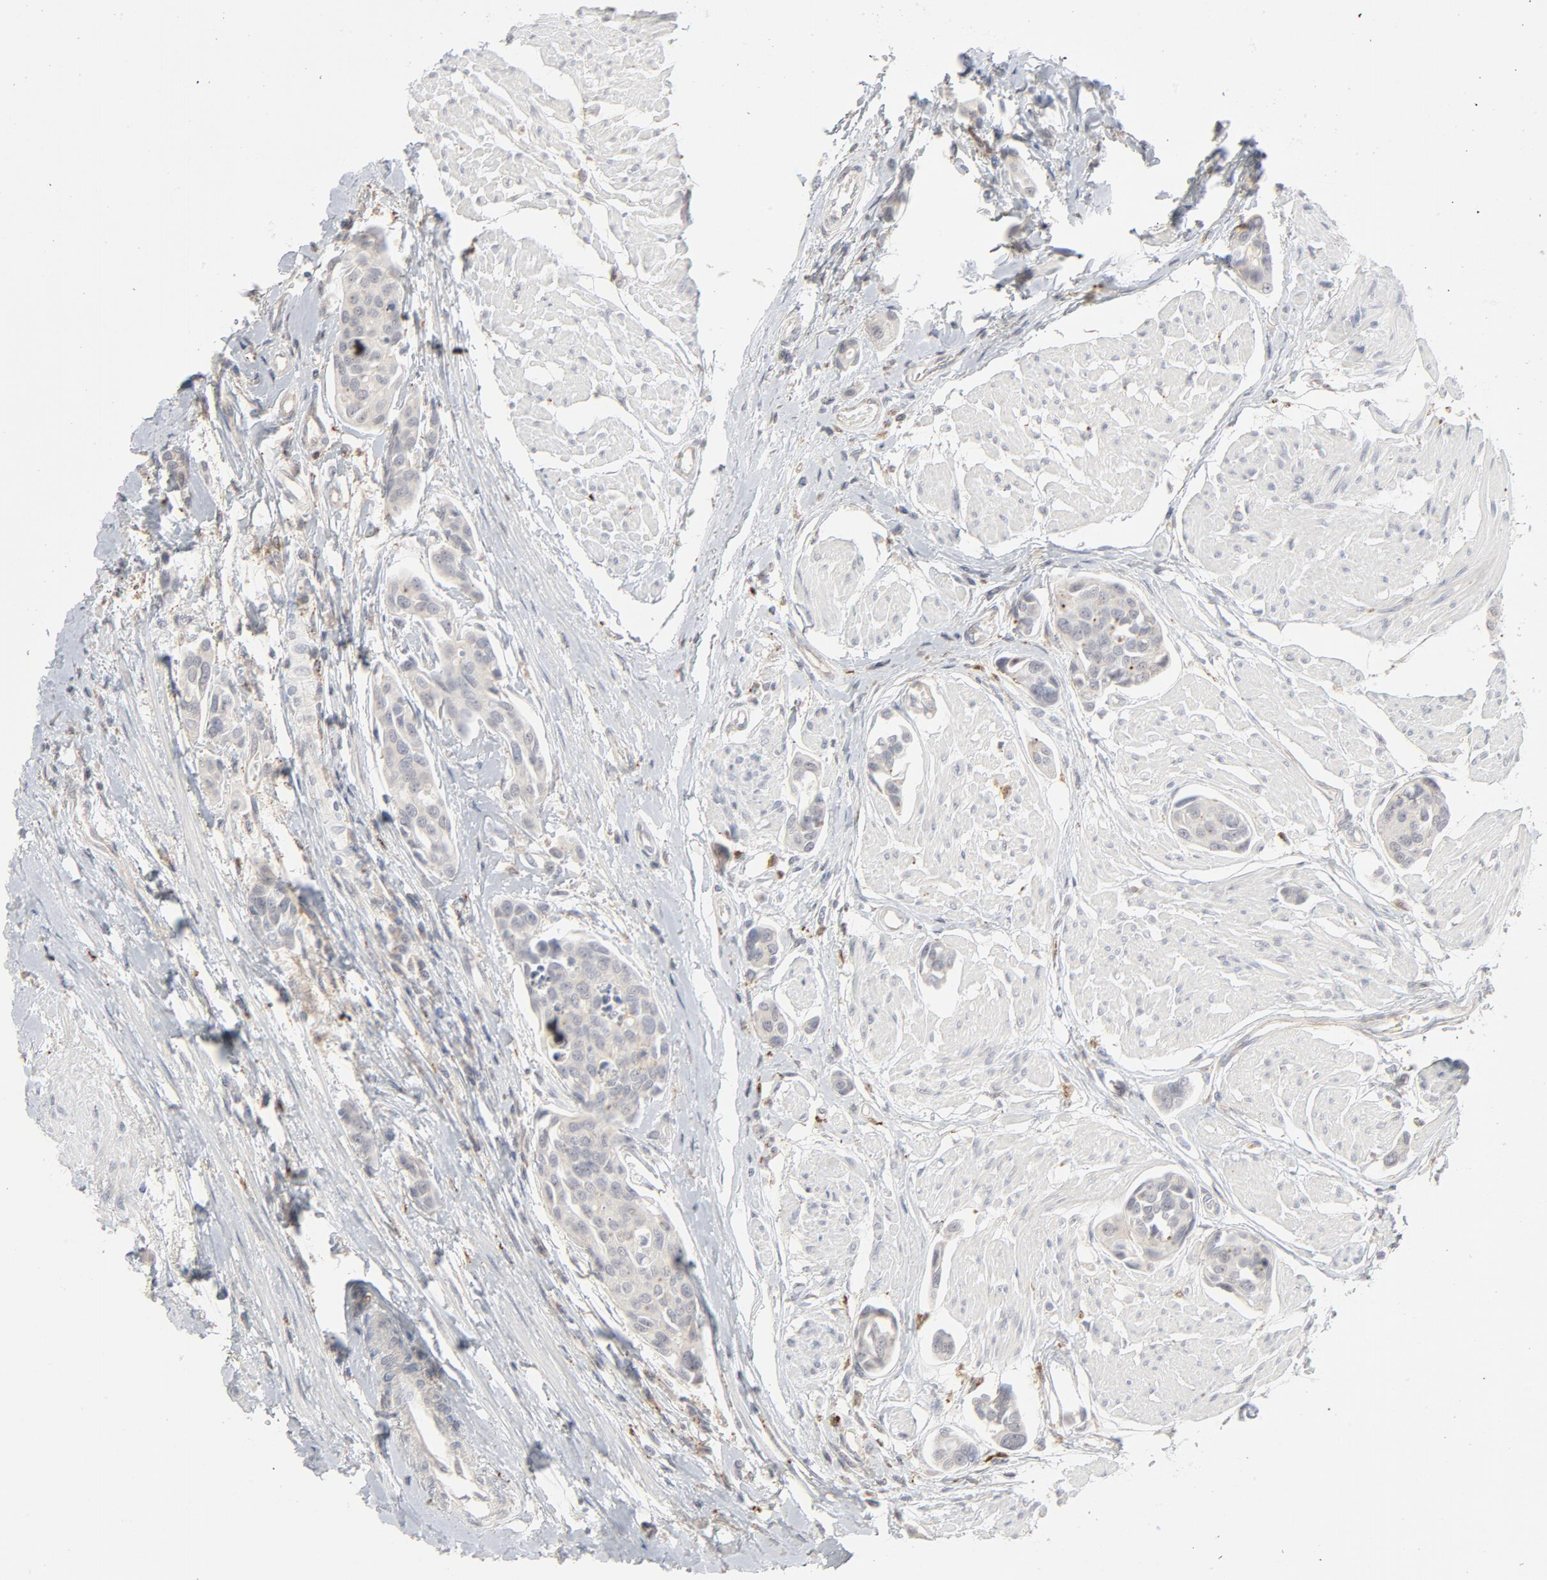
{"staining": {"intensity": "negative", "quantity": "none", "location": "none"}, "tissue": "urothelial cancer", "cell_type": "Tumor cells", "image_type": "cancer", "snomed": [{"axis": "morphology", "description": "Urothelial carcinoma, High grade"}, {"axis": "topography", "description": "Urinary bladder"}], "caption": "There is no significant positivity in tumor cells of urothelial cancer.", "gene": "POMT2", "patient": {"sex": "male", "age": 78}}